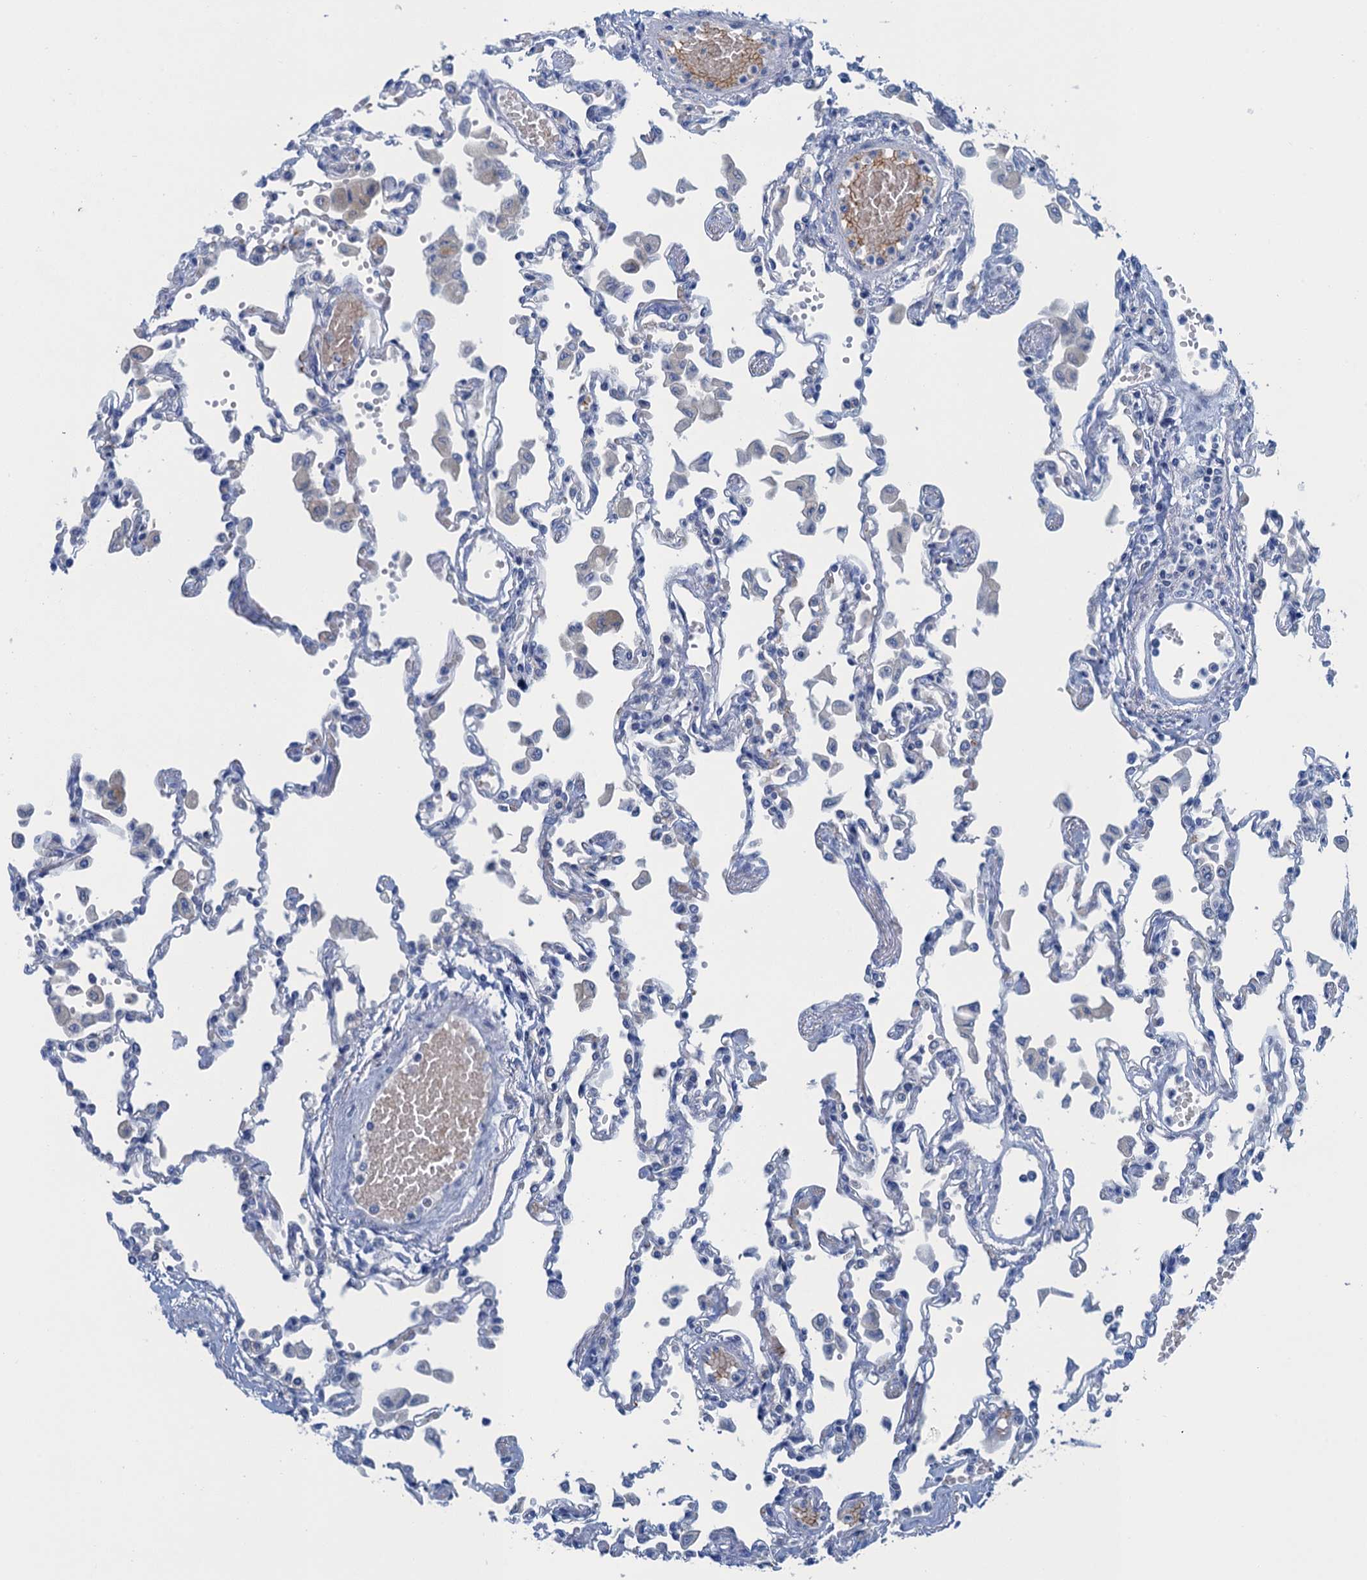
{"staining": {"intensity": "negative", "quantity": "none", "location": "none"}, "tissue": "lung", "cell_type": "Alveolar cells", "image_type": "normal", "snomed": [{"axis": "morphology", "description": "Normal tissue, NOS"}, {"axis": "topography", "description": "Bronchus"}, {"axis": "topography", "description": "Lung"}], "caption": "This is an immunohistochemistry photomicrograph of benign human lung. There is no staining in alveolar cells.", "gene": "MYADML2", "patient": {"sex": "female", "age": 49}}